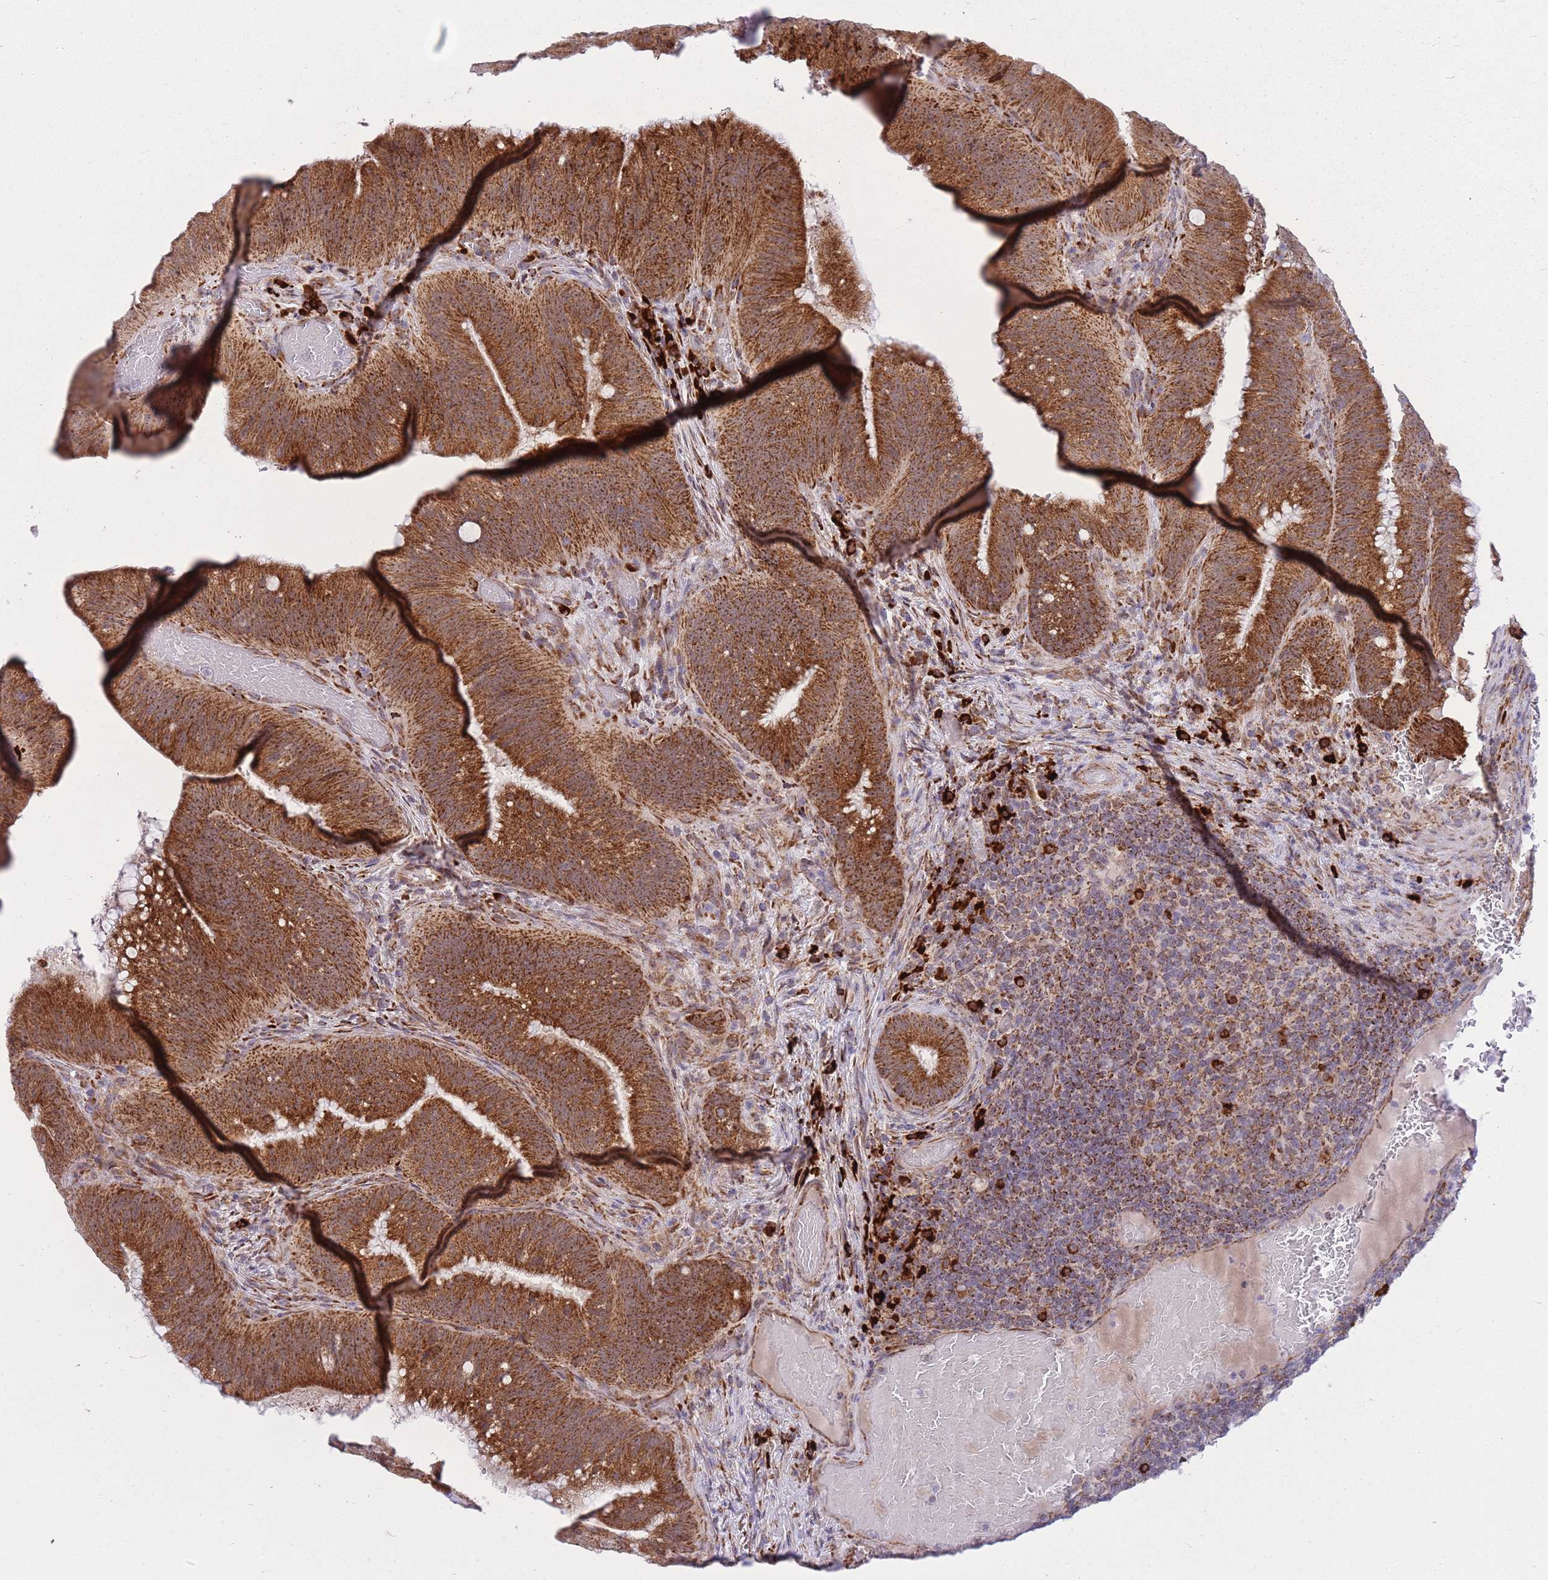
{"staining": {"intensity": "strong", "quantity": ">75%", "location": "cytoplasmic/membranous"}, "tissue": "colorectal cancer", "cell_type": "Tumor cells", "image_type": "cancer", "snomed": [{"axis": "morphology", "description": "Adenocarcinoma, NOS"}, {"axis": "topography", "description": "Colon"}], "caption": "Colorectal cancer (adenocarcinoma) tissue shows strong cytoplasmic/membranous expression in approximately >75% of tumor cells, visualized by immunohistochemistry.", "gene": "EXOSC8", "patient": {"sex": "female", "age": 43}}